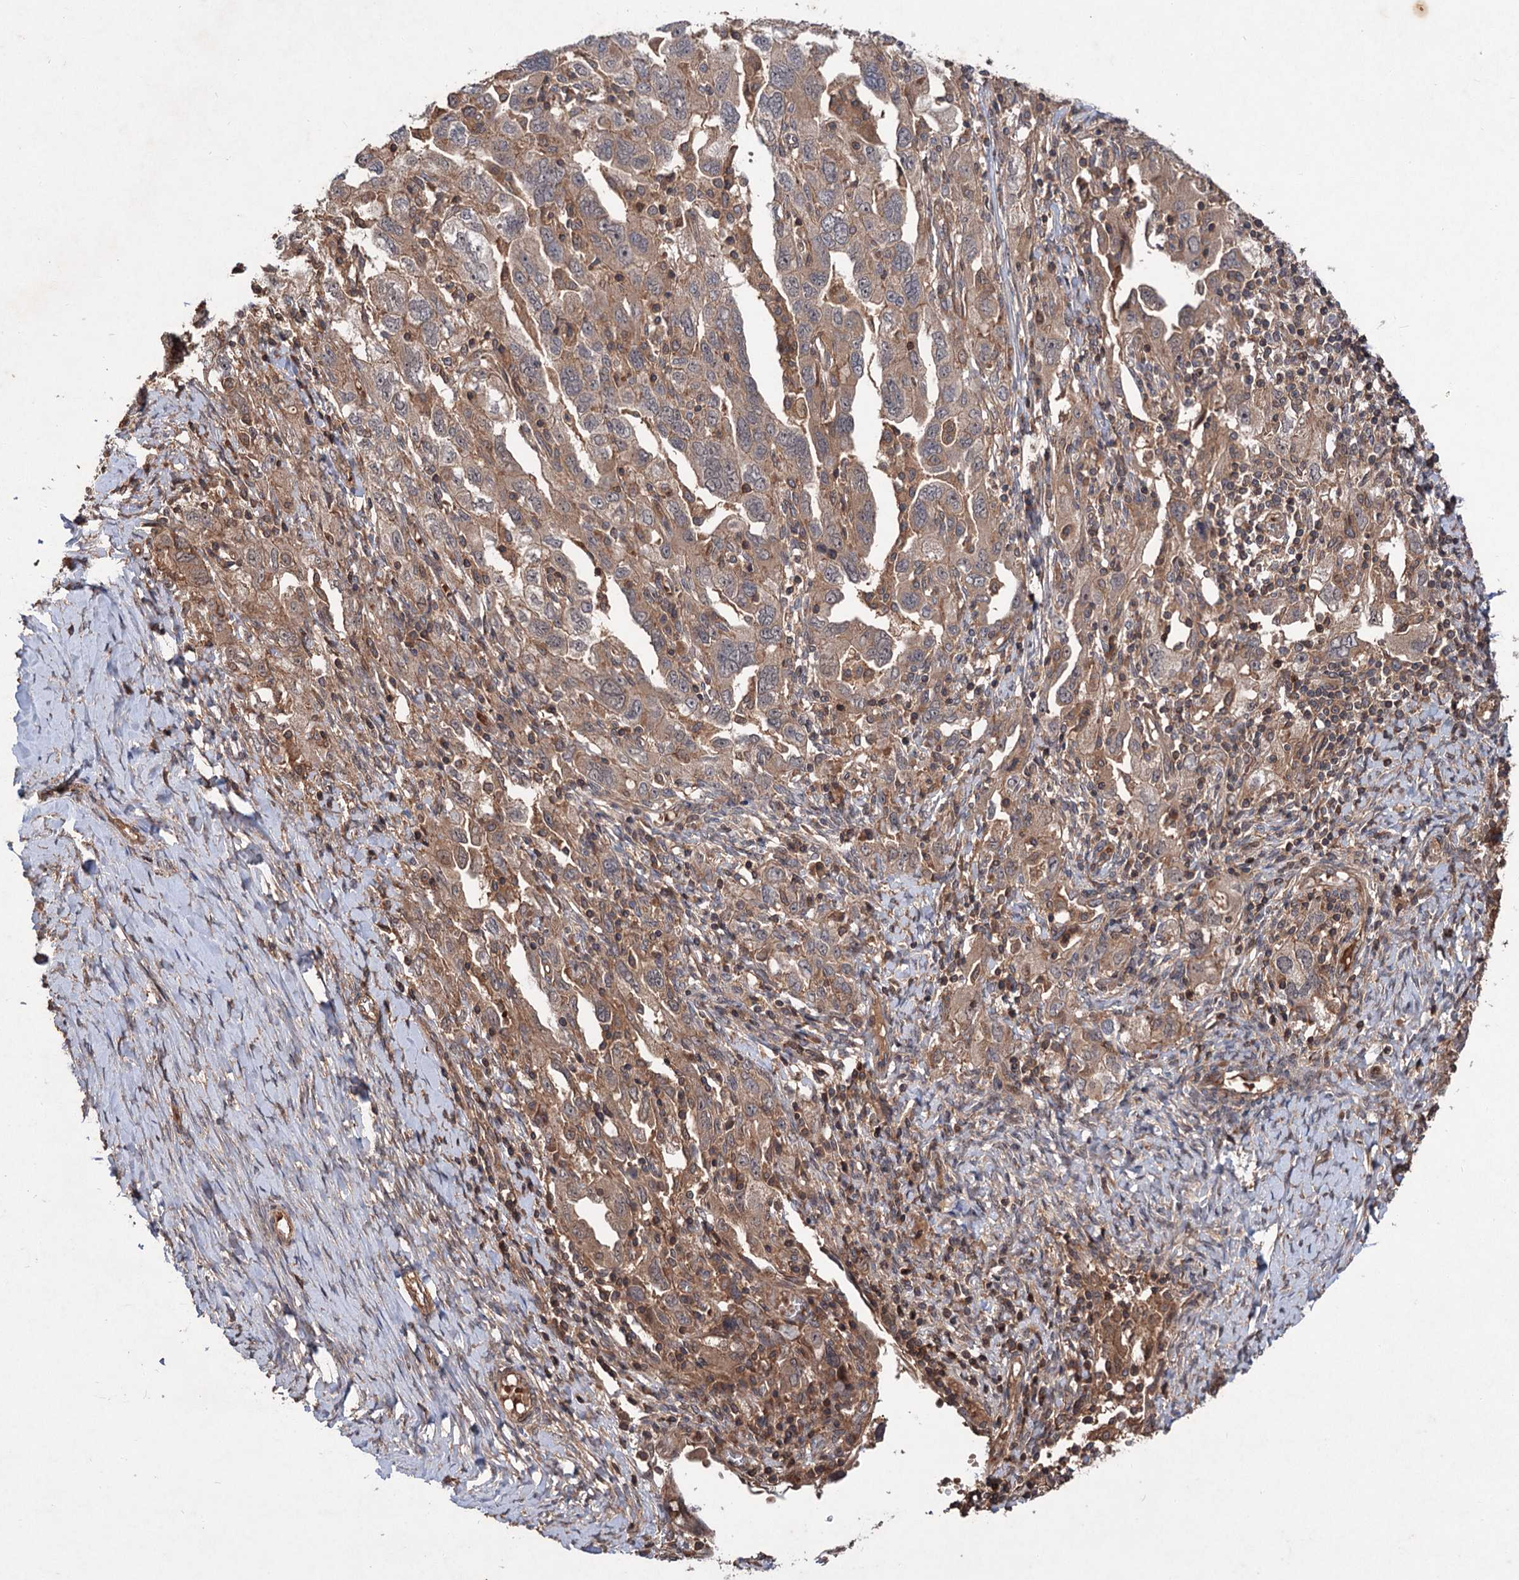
{"staining": {"intensity": "moderate", "quantity": ">75%", "location": "cytoplasmic/membranous"}, "tissue": "ovarian cancer", "cell_type": "Tumor cells", "image_type": "cancer", "snomed": [{"axis": "morphology", "description": "Carcinoma, NOS"}, {"axis": "morphology", "description": "Cystadenocarcinoma, serous, NOS"}, {"axis": "topography", "description": "Ovary"}], "caption": "Immunohistochemistry (IHC) (DAB) staining of human serous cystadenocarcinoma (ovarian) displays moderate cytoplasmic/membranous protein staining in approximately >75% of tumor cells. The protein is stained brown, and the nuclei are stained in blue (DAB IHC with brightfield microscopy, high magnification).", "gene": "ADK", "patient": {"sex": "female", "age": 69}}